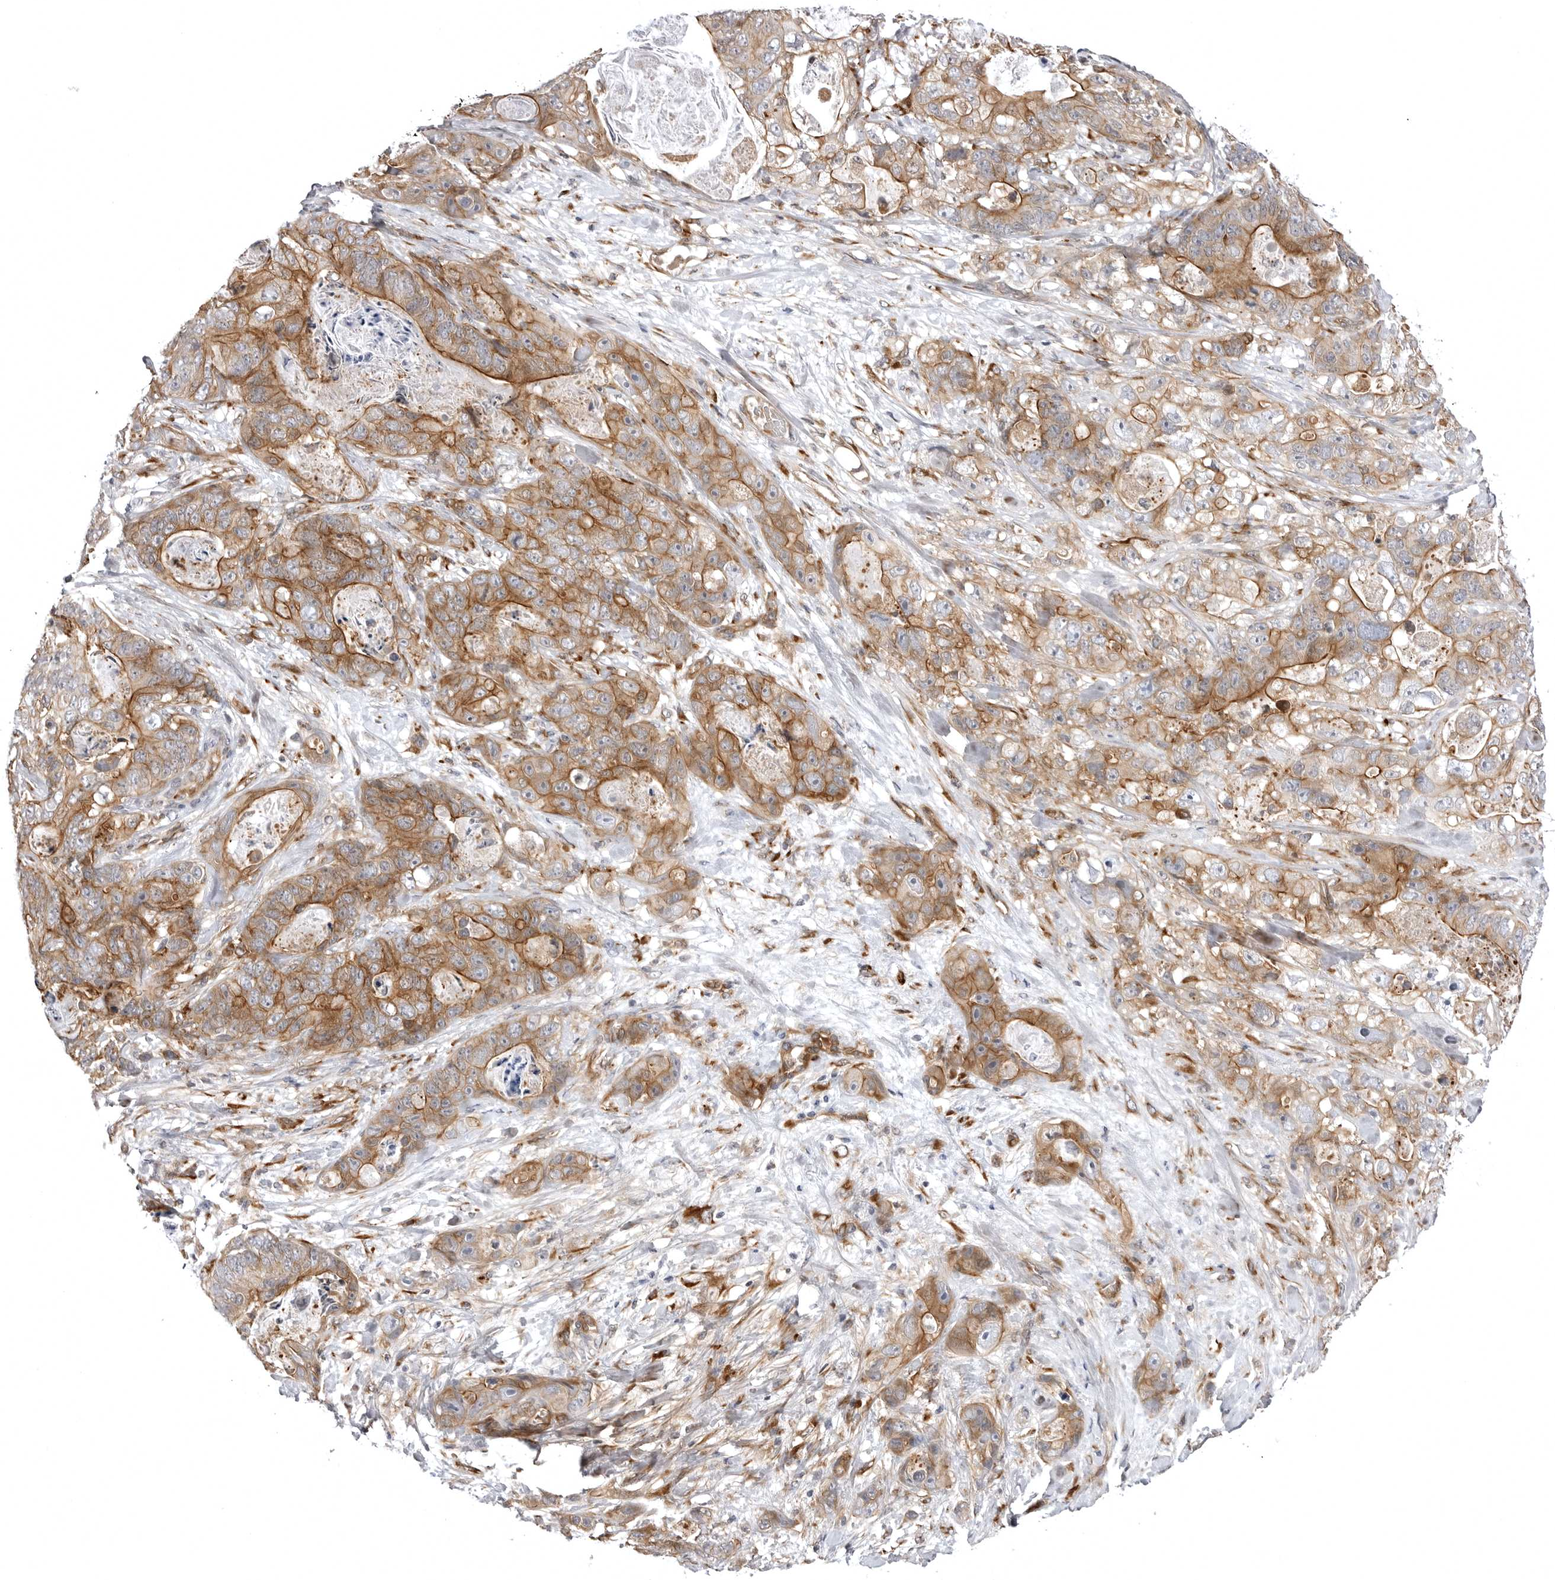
{"staining": {"intensity": "moderate", "quantity": ">75%", "location": "cytoplasmic/membranous"}, "tissue": "stomach cancer", "cell_type": "Tumor cells", "image_type": "cancer", "snomed": [{"axis": "morphology", "description": "Normal tissue, NOS"}, {"axis": "morphology", "description": "Adenocarcinoma, NOS"}, {"axis": "topography", "description": "Stomach"}], "caption": "There is medium levels of moderate cytoplasmic/membranous expression in tumor cells of stomach adenocarcinoma, as demonstrated by immunohistochemical staining (brown color).", "gene": "ARL5A", "patient": {"sex": "female", "age": 89}}